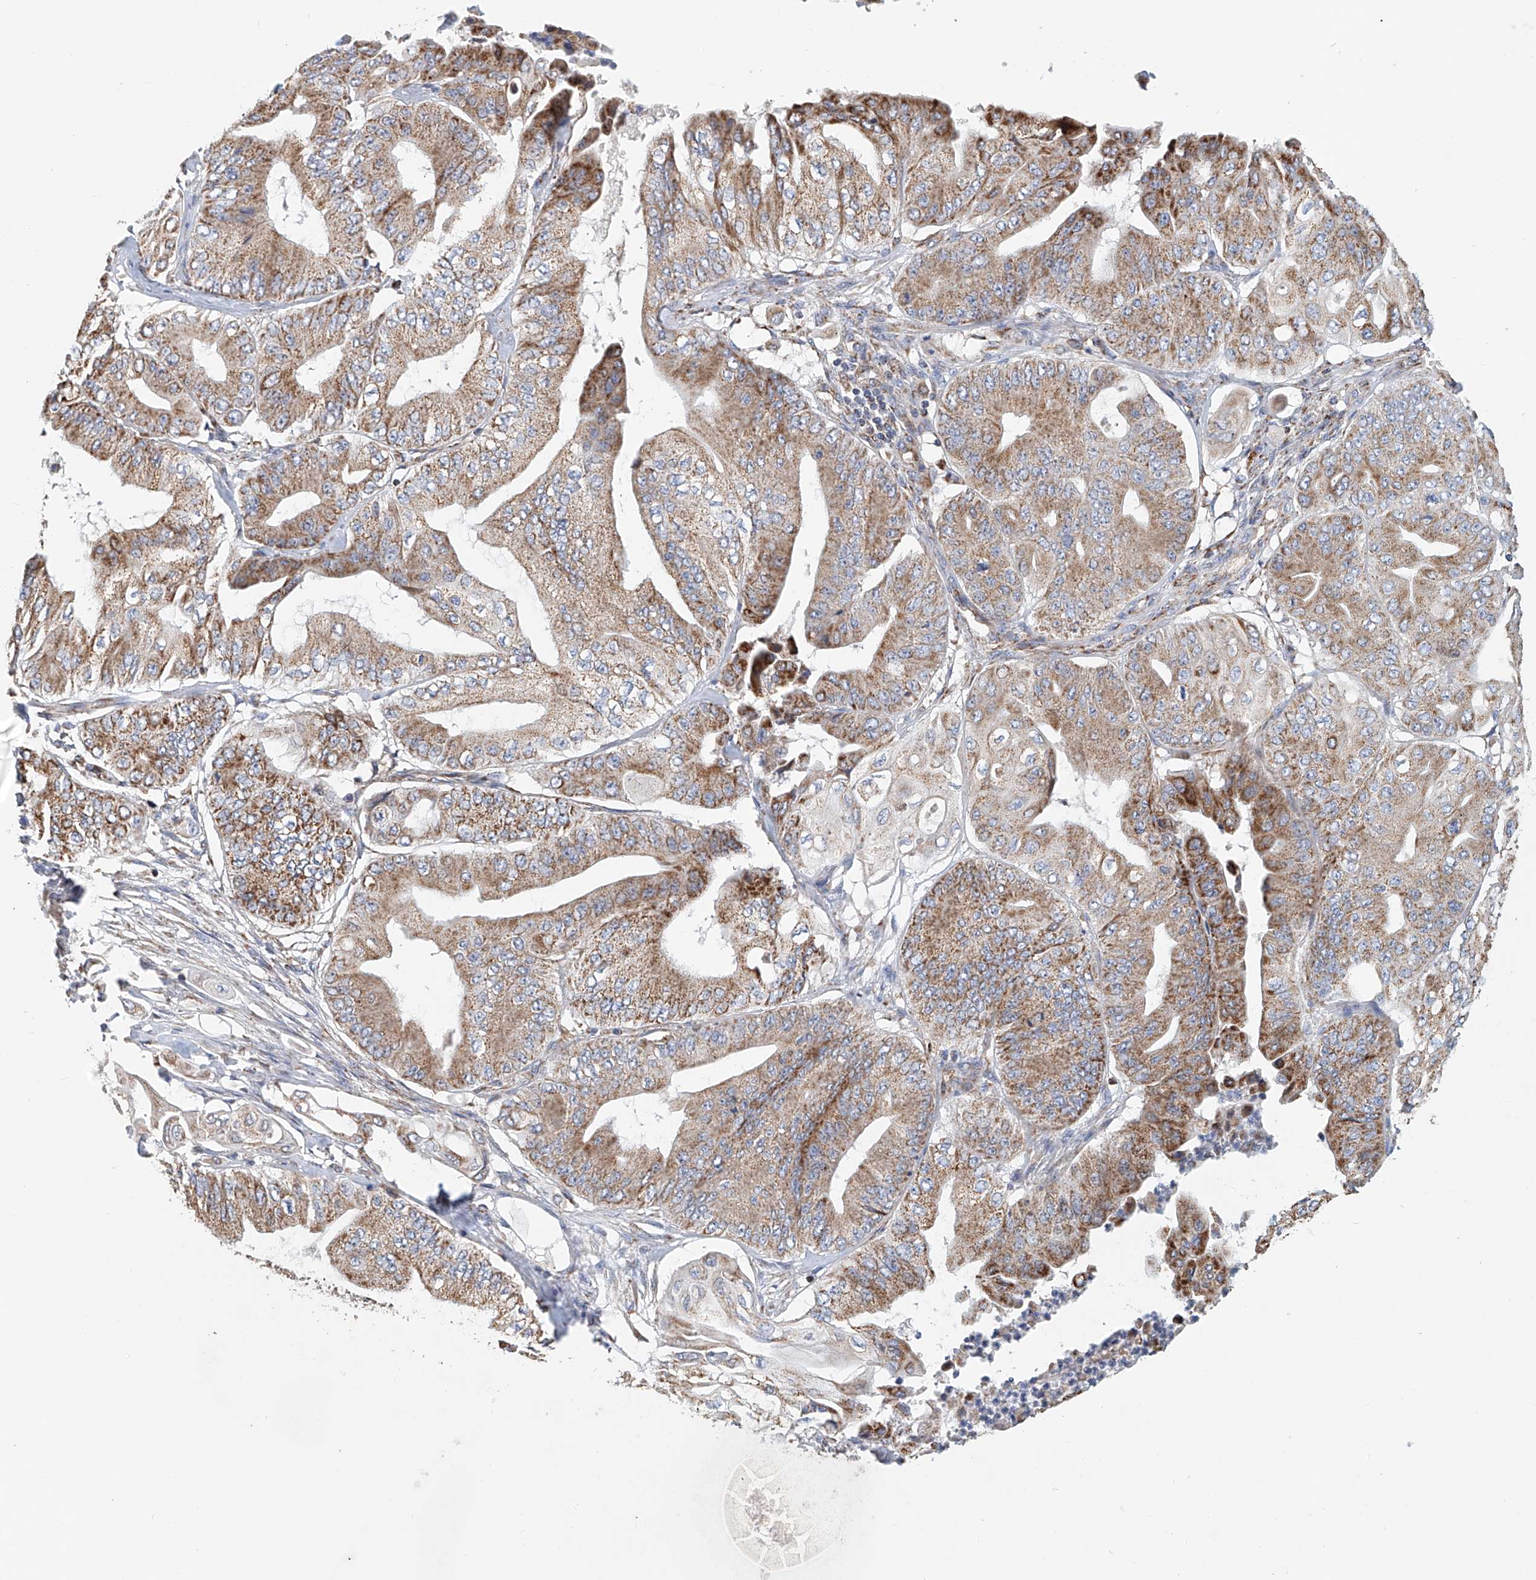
{"staining": {"intensity": "moderate", "quantity": ">75%", "location": "cytoplasmic/membranous"}, "tissue": "pancreatic cancer", "cell_type": "Tumor cells", "image_type": "cancer", "snomed": [{"axis": "morphology", "description": "Adenocarcinoma, NOS"}, {"axis": "topography", "description": "Pancreas"}], "caption": "Immunohistochemistry (DAB) staining of pancreatic cancer shows moderate cytoplasmic/membranous protein staining in approximately >75% of tumor cells.", "gene": "MCL1", "patient": {"sex": "female", "age": 77}}